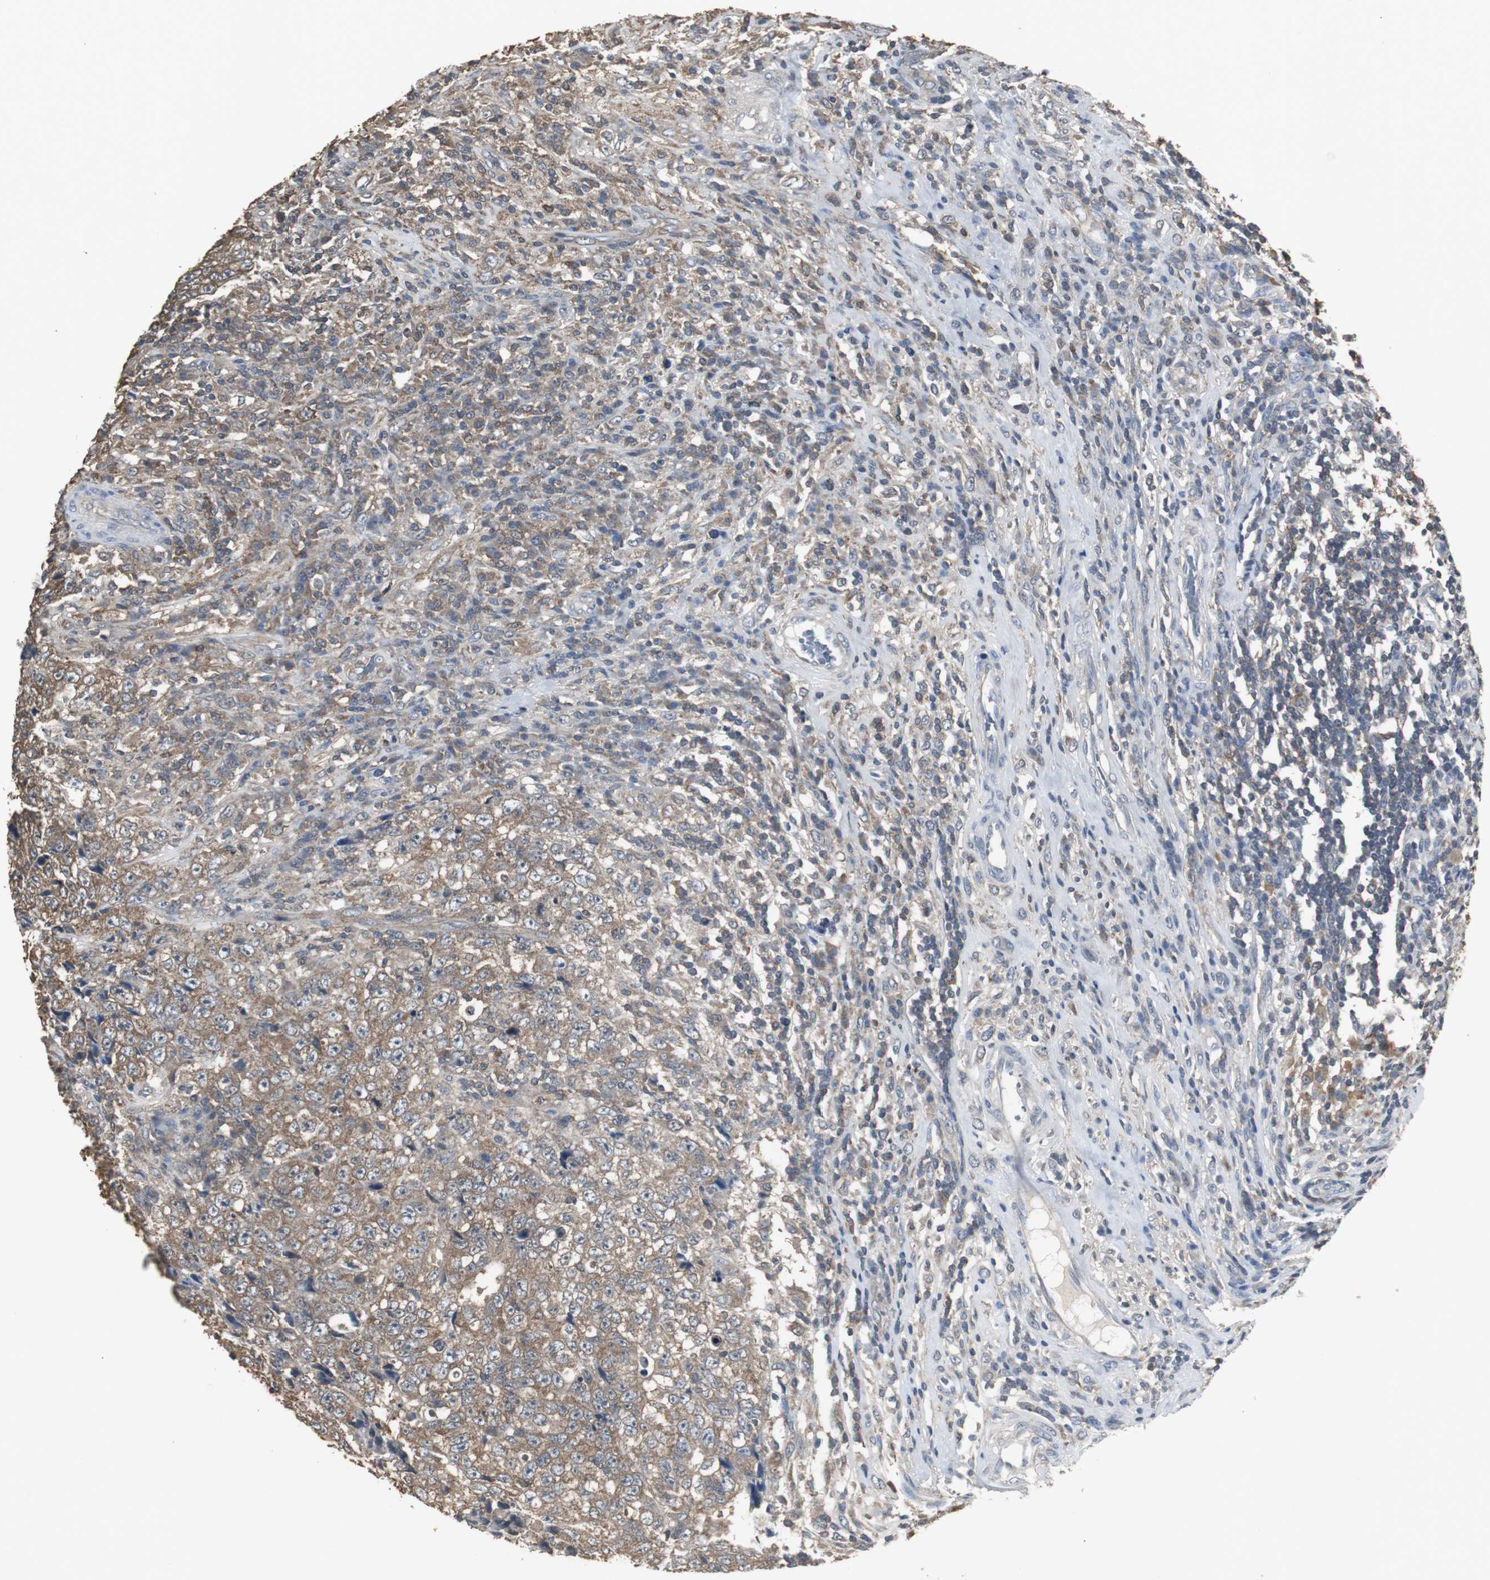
{"staining": {"intensity": "moderate", "quantity": ">75%", "location": "cytoplasmic/membranous"}, "tissue": "testis cancer", "cell_type": "Tumor cells", "image_type": "cancer", "snomed": [{"axis": "morphology", "description": "Necrosis, NOS"}, {"axis": "morphology", "description": "Carcinoma, Embryonal, NOS"}, {"axis": "topography", "description": "Testis"}], "caption": "IHC of testis cancer demonstrates medium levels of moderate cytoplasmic/membranous expression in approximately >75% of tumor cells. (IHC, brightfield microscopy, high magnification).", "gene": "HPRT1", "patient": {"sex": "male", "age": 19}}